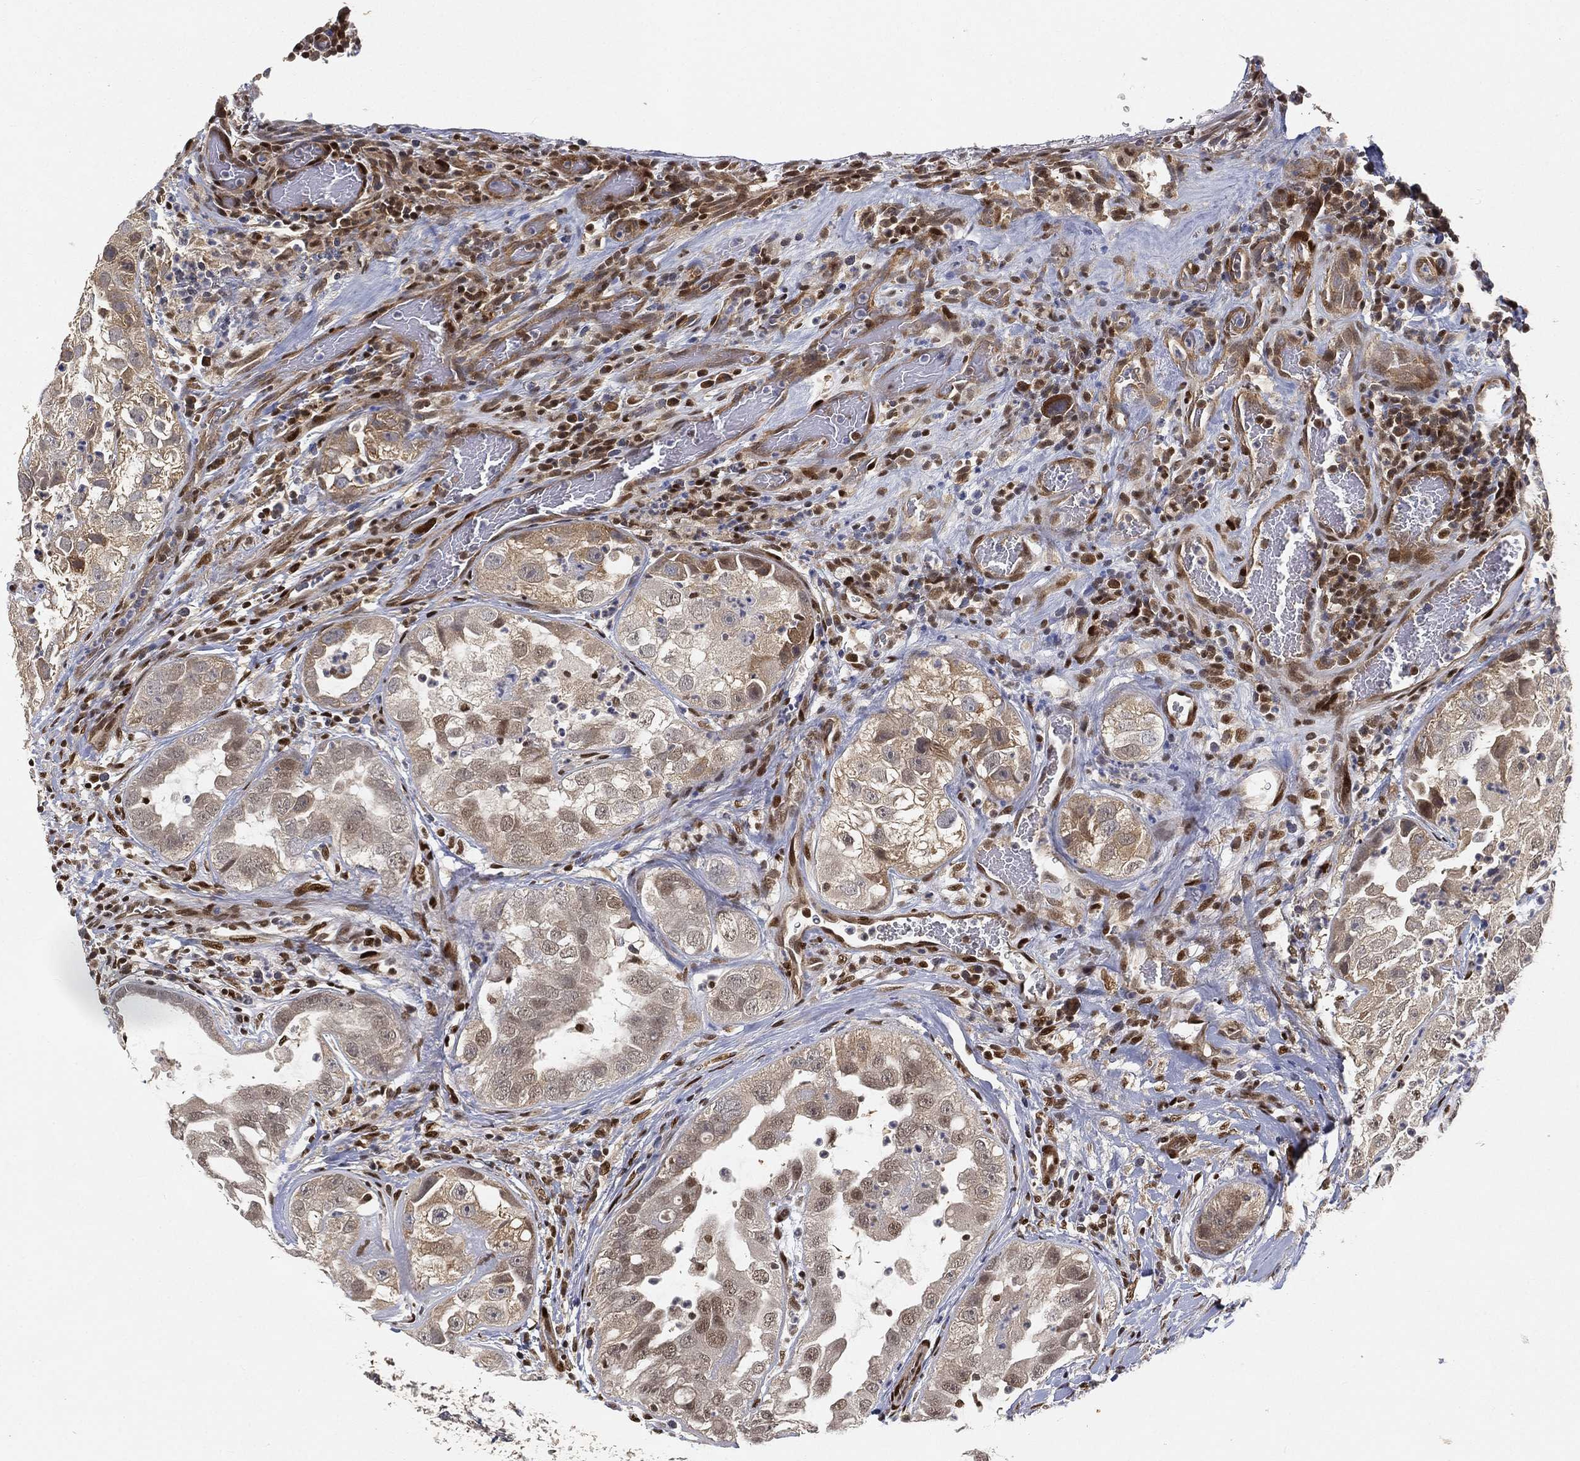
{"staining": {"intensity": "negative", "quantity": "none", "location": "none"}, "tissue": "urothelial cancer", "cell_type": "Tumor cells", "image_type": "cancer", "snomed": [{"axis": "morphology", "description": "Urothelial carcinoma, High grade"}, {"axis": "topography", "description": "Urinary bladder"}], "caption": "Human urothelial carcinoma (high-grade) stained for a protein using immunohistochemistry (IHC) reveals no expression in tumor cells.", "gene": "CRTC3", "patient": {"sex": "female", "age": 41}}